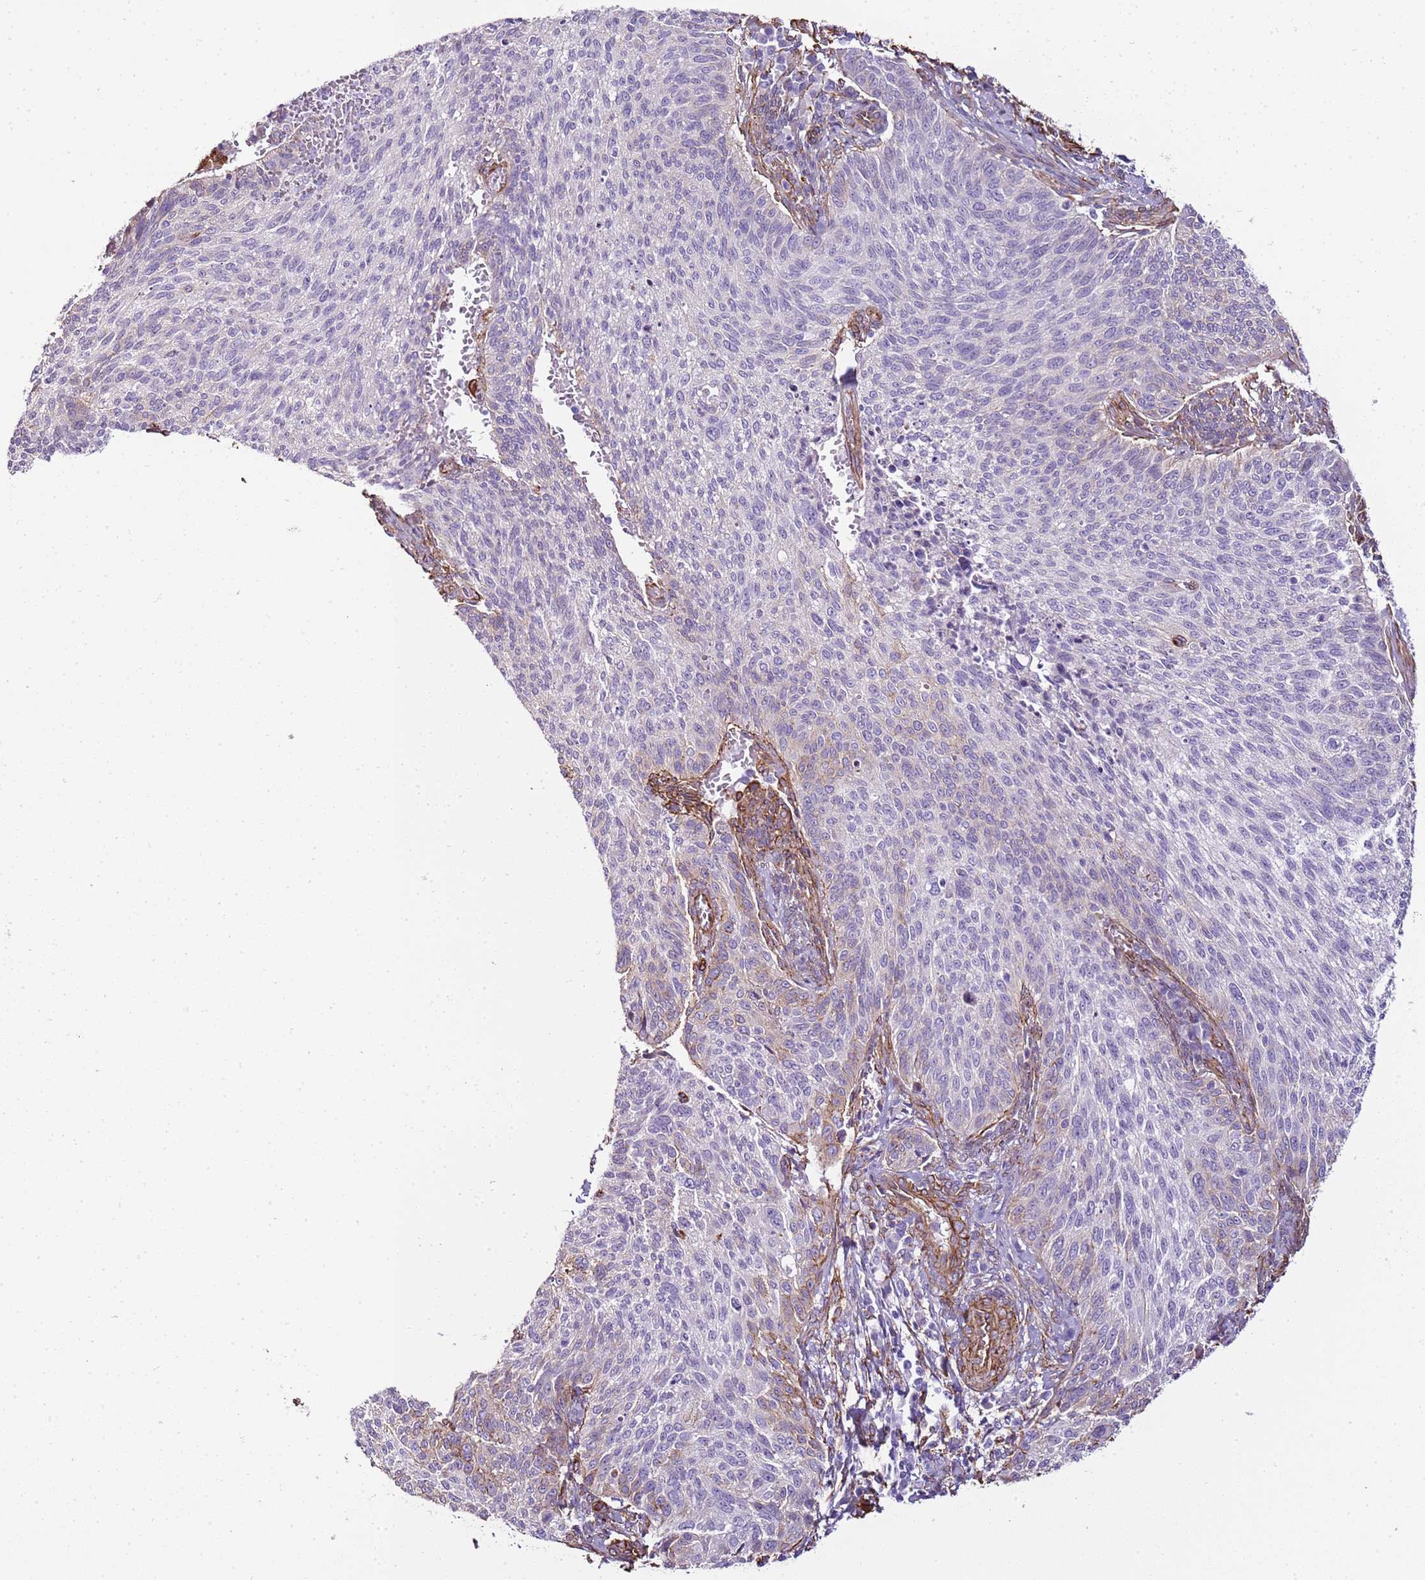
{"staining": {"intensity": "weak", "quantity": "<25%", "location": "cytoplasmic/membranous"}, "tissue": "cervical cancer", "cell_type": "Tumor cells", "image_type": "cancer", "snomed": [{"axis": "morphology", "description": "Squamous cell carcinoma, NOS"}, {"axis": "topography", "description": "Cervix"}], "caption": "Immunohistochemical staining of human squamous cell carcinoma (cervical) shows no significant expression in tumor cells.", "gene": "CTDSPL", "patient": {"sex": "female", "age": 70}}